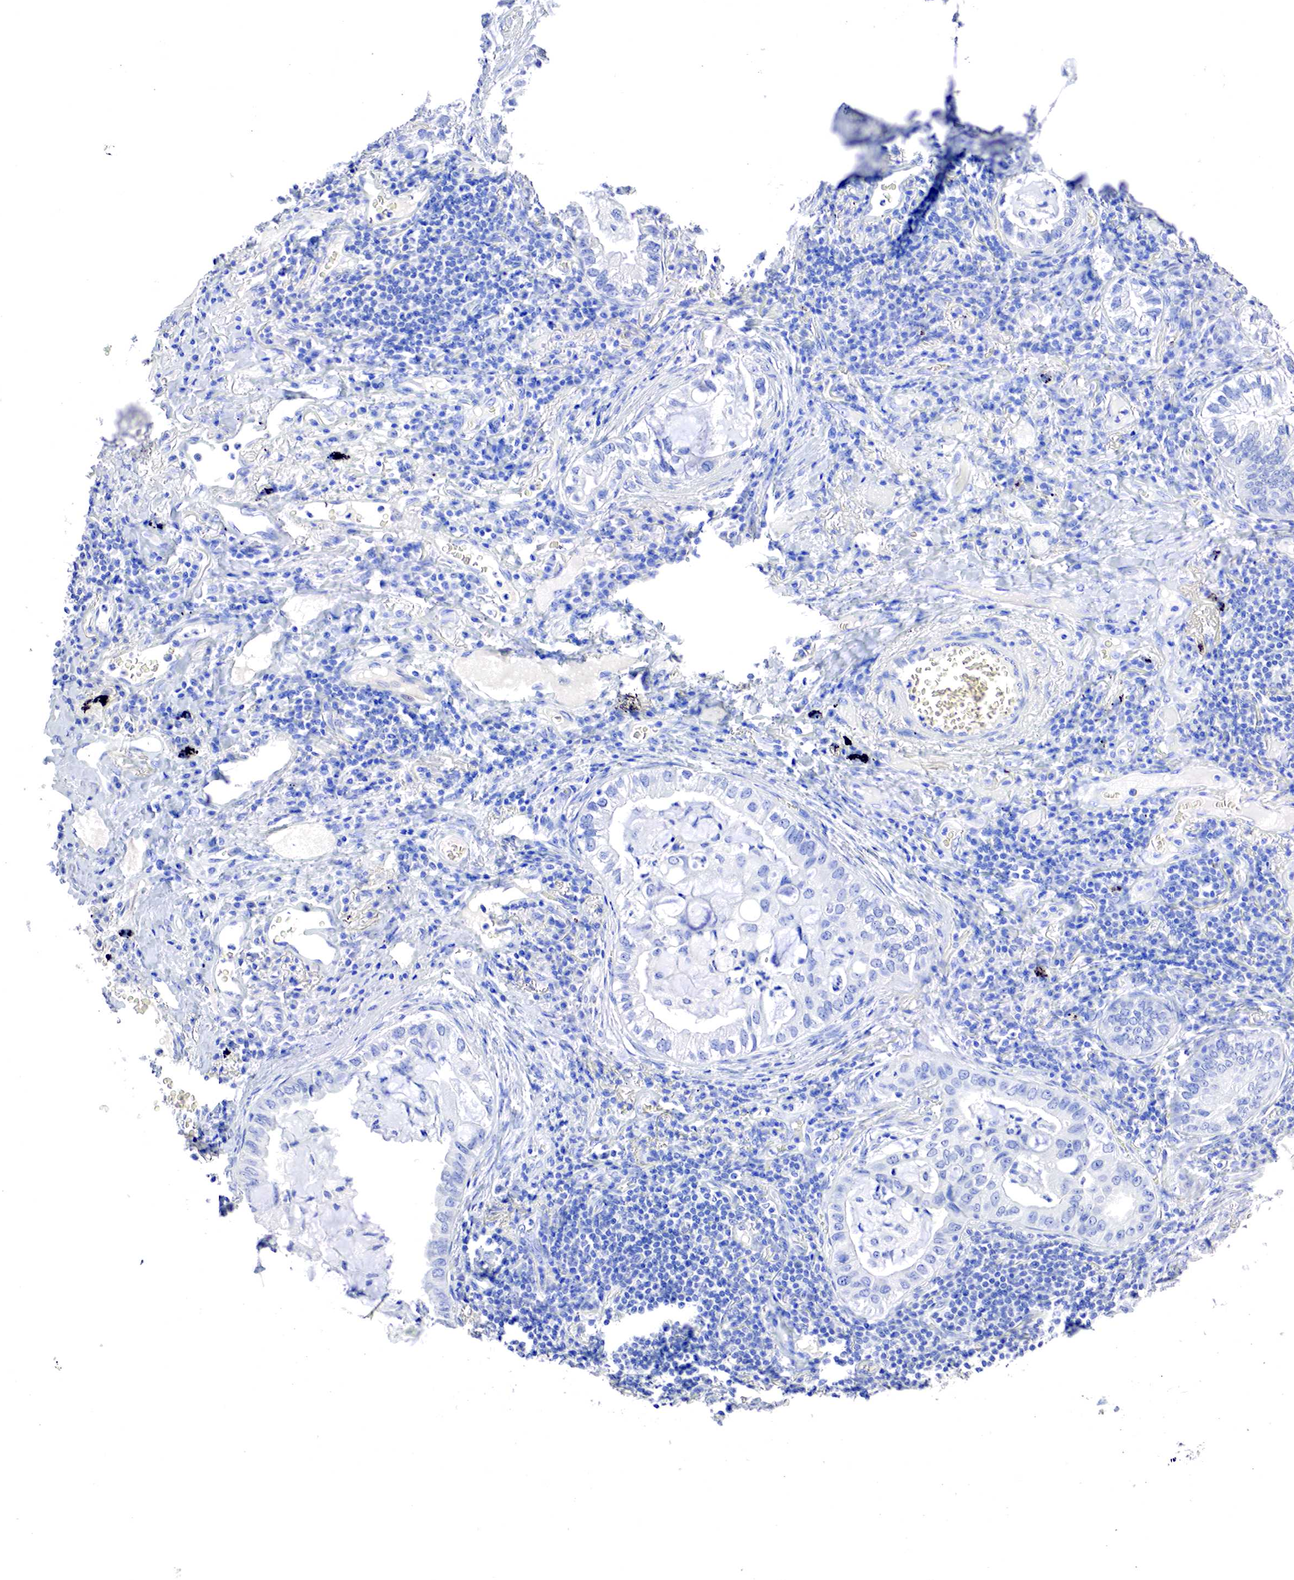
{"staining": {"intensity": "negative", "quantity": "none", "location": "none"}, "tissue": "lung cancer", "cell_type": "Tumor cells", "image_type": "cancer", "snomed": [{"axis": "morphology", "description": "Adenocarcinoma, NOS"}, {"axis": "topography", "description": "Lung"}], "caption": "IHC image of human lung cancer stained for a protein (brown), which displays no positivity in tumor cells. (DAB immunohistochemistry (IHC) visualized using brightfield microscopy, high magnification).", "gene": "OTC", "patient": {"sex": "female", "age": 50}}